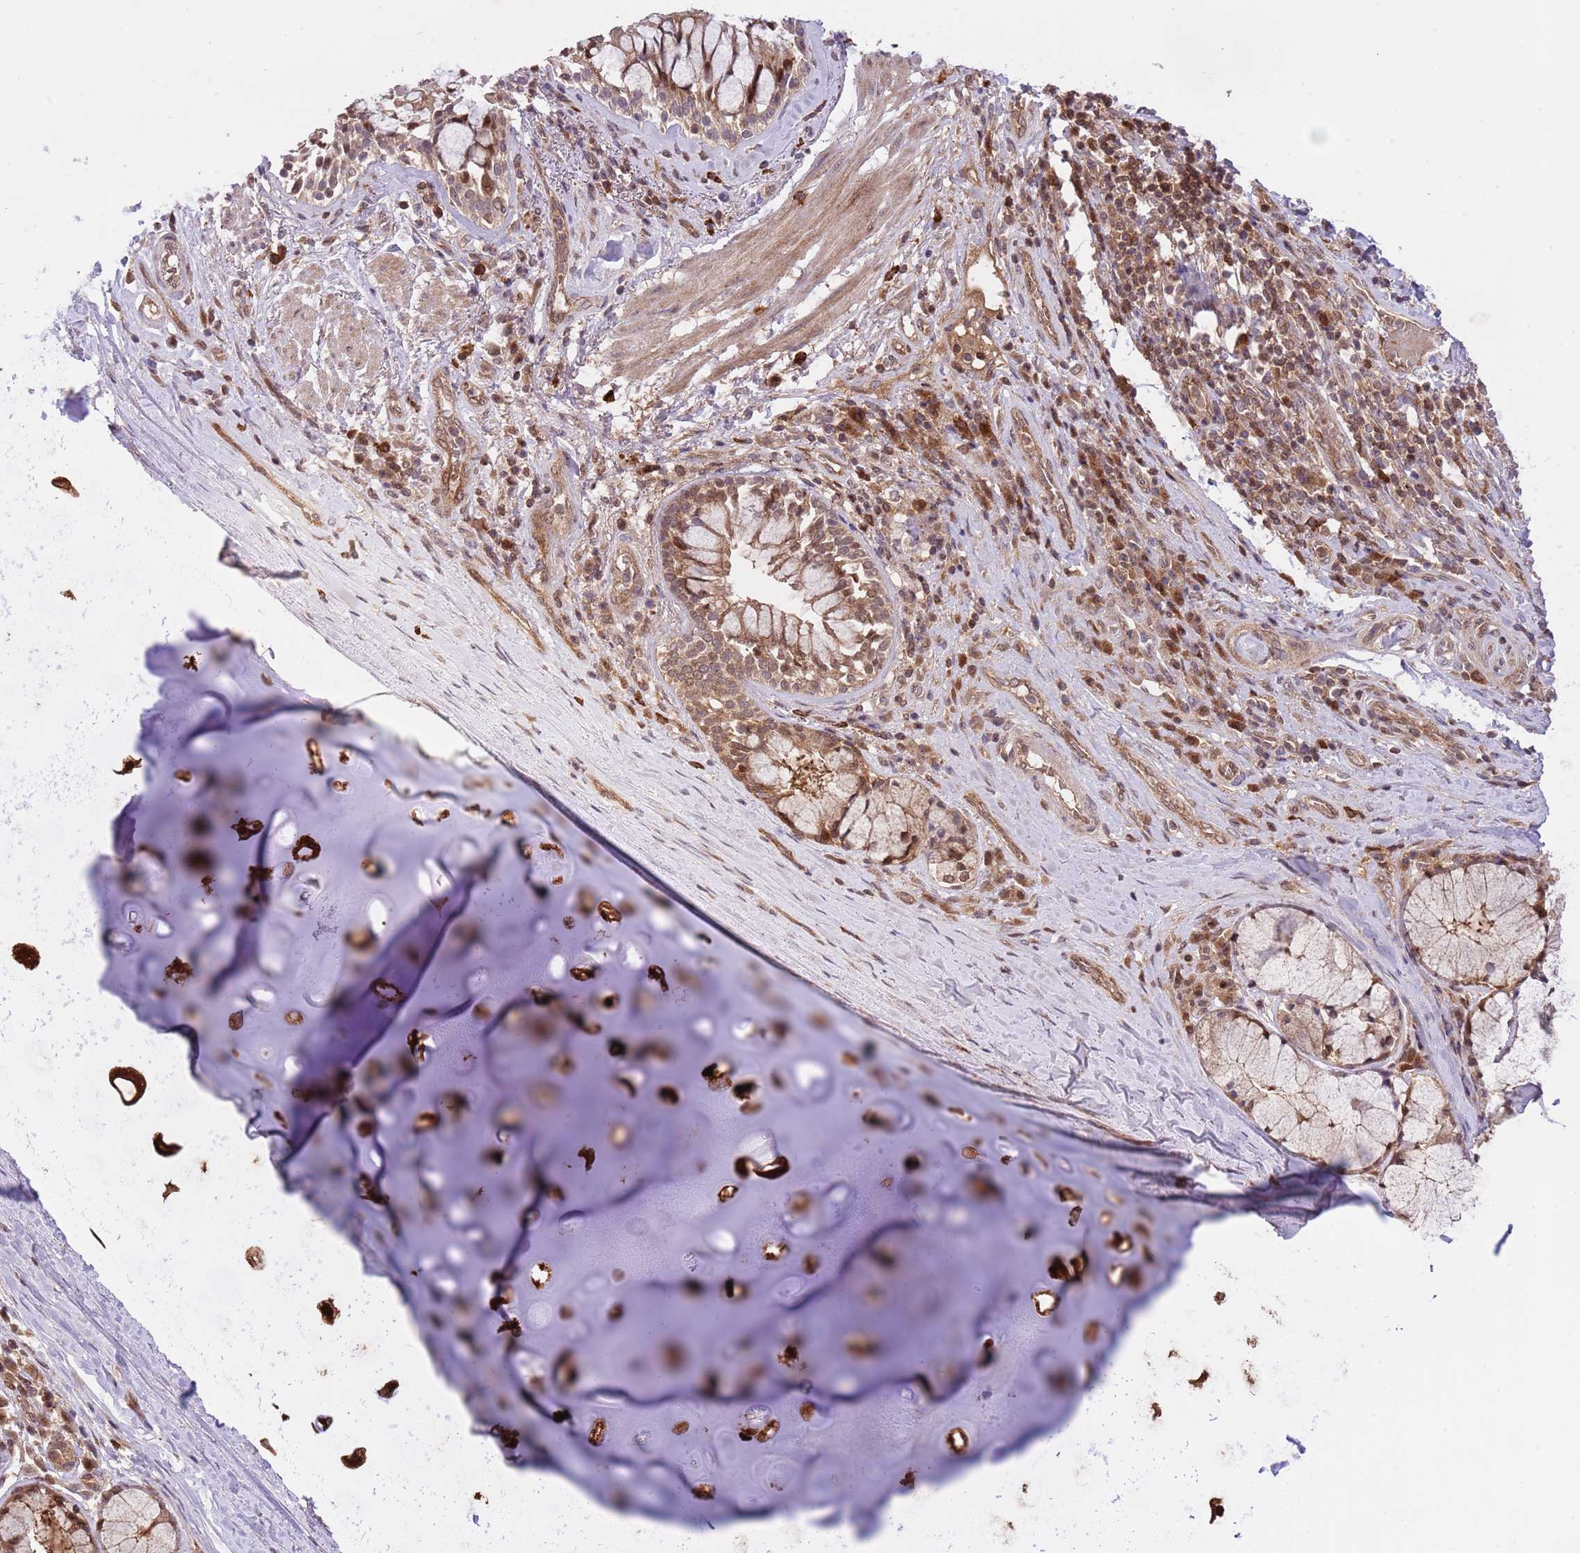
{"staining": {"intensity": "weak", "quantity": "25%-75%", "location": "nuclear"}, "tissue": "adipose tissue", "cell_type": "Adipocytes", "image_type": "normal", "snomed": [{"axis": "morphology", "description": "Normal tissue, NOS"}, {"axis": "morphology", "description": "Squamous cell carcinoma, NOS"}, {"axis": "topography", "description": "Bronchus"}, {"axis": "topography", "description": "Lung"}], "caption": "Immunohistochemical staining of normal human adipose tissue displays weak nuclear protein staining in approximately 25%-75% of adipocytes.", "gene": "HDHD2", "patient": {"sex": "male", "age": 64}}